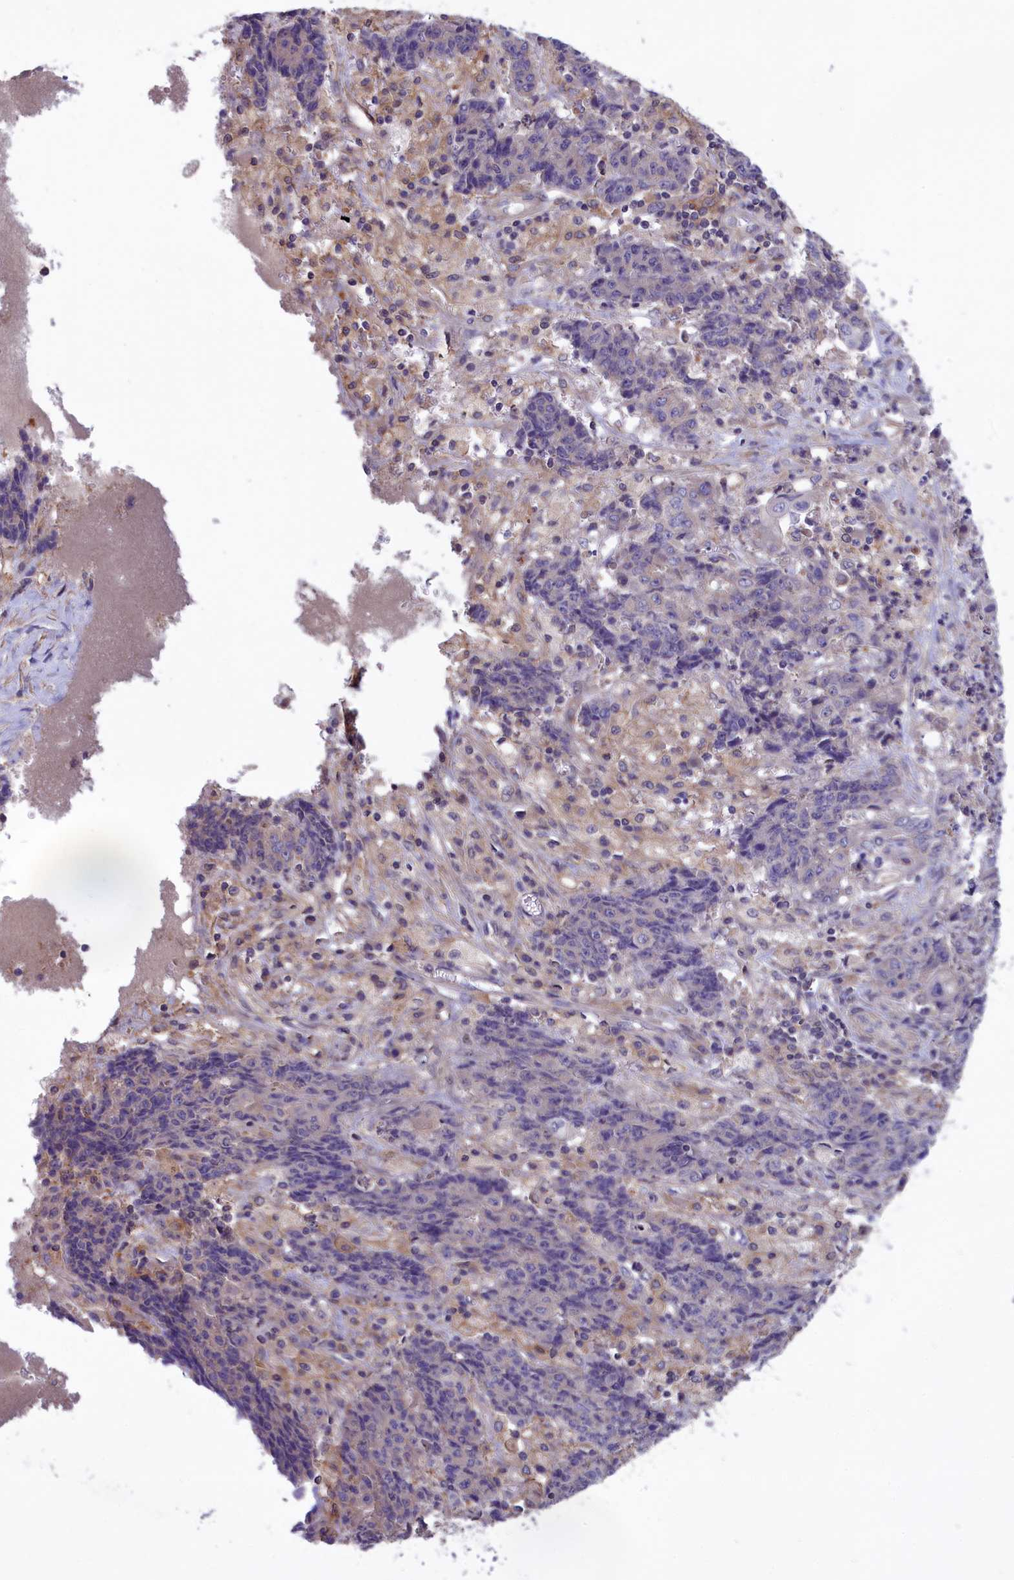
{"staining": {"intensity": "negative", "quantity": "none", "location": "none"}, "tissue": "ovarian cancer", "cell_type": "Tumor cells", "image_type": "cancer", "snomed": [{"axis": "morphology", "description": "Carcinoma, endometroid"}, {"axis": "topography", "description": "Ovary"}], "caption": "Tumor cells show no significant protein positivity in ovarian cancer (endometroid carcinoma).", "gene": "AMDHD2", "patient": {"sex": "female", "age": 42}}